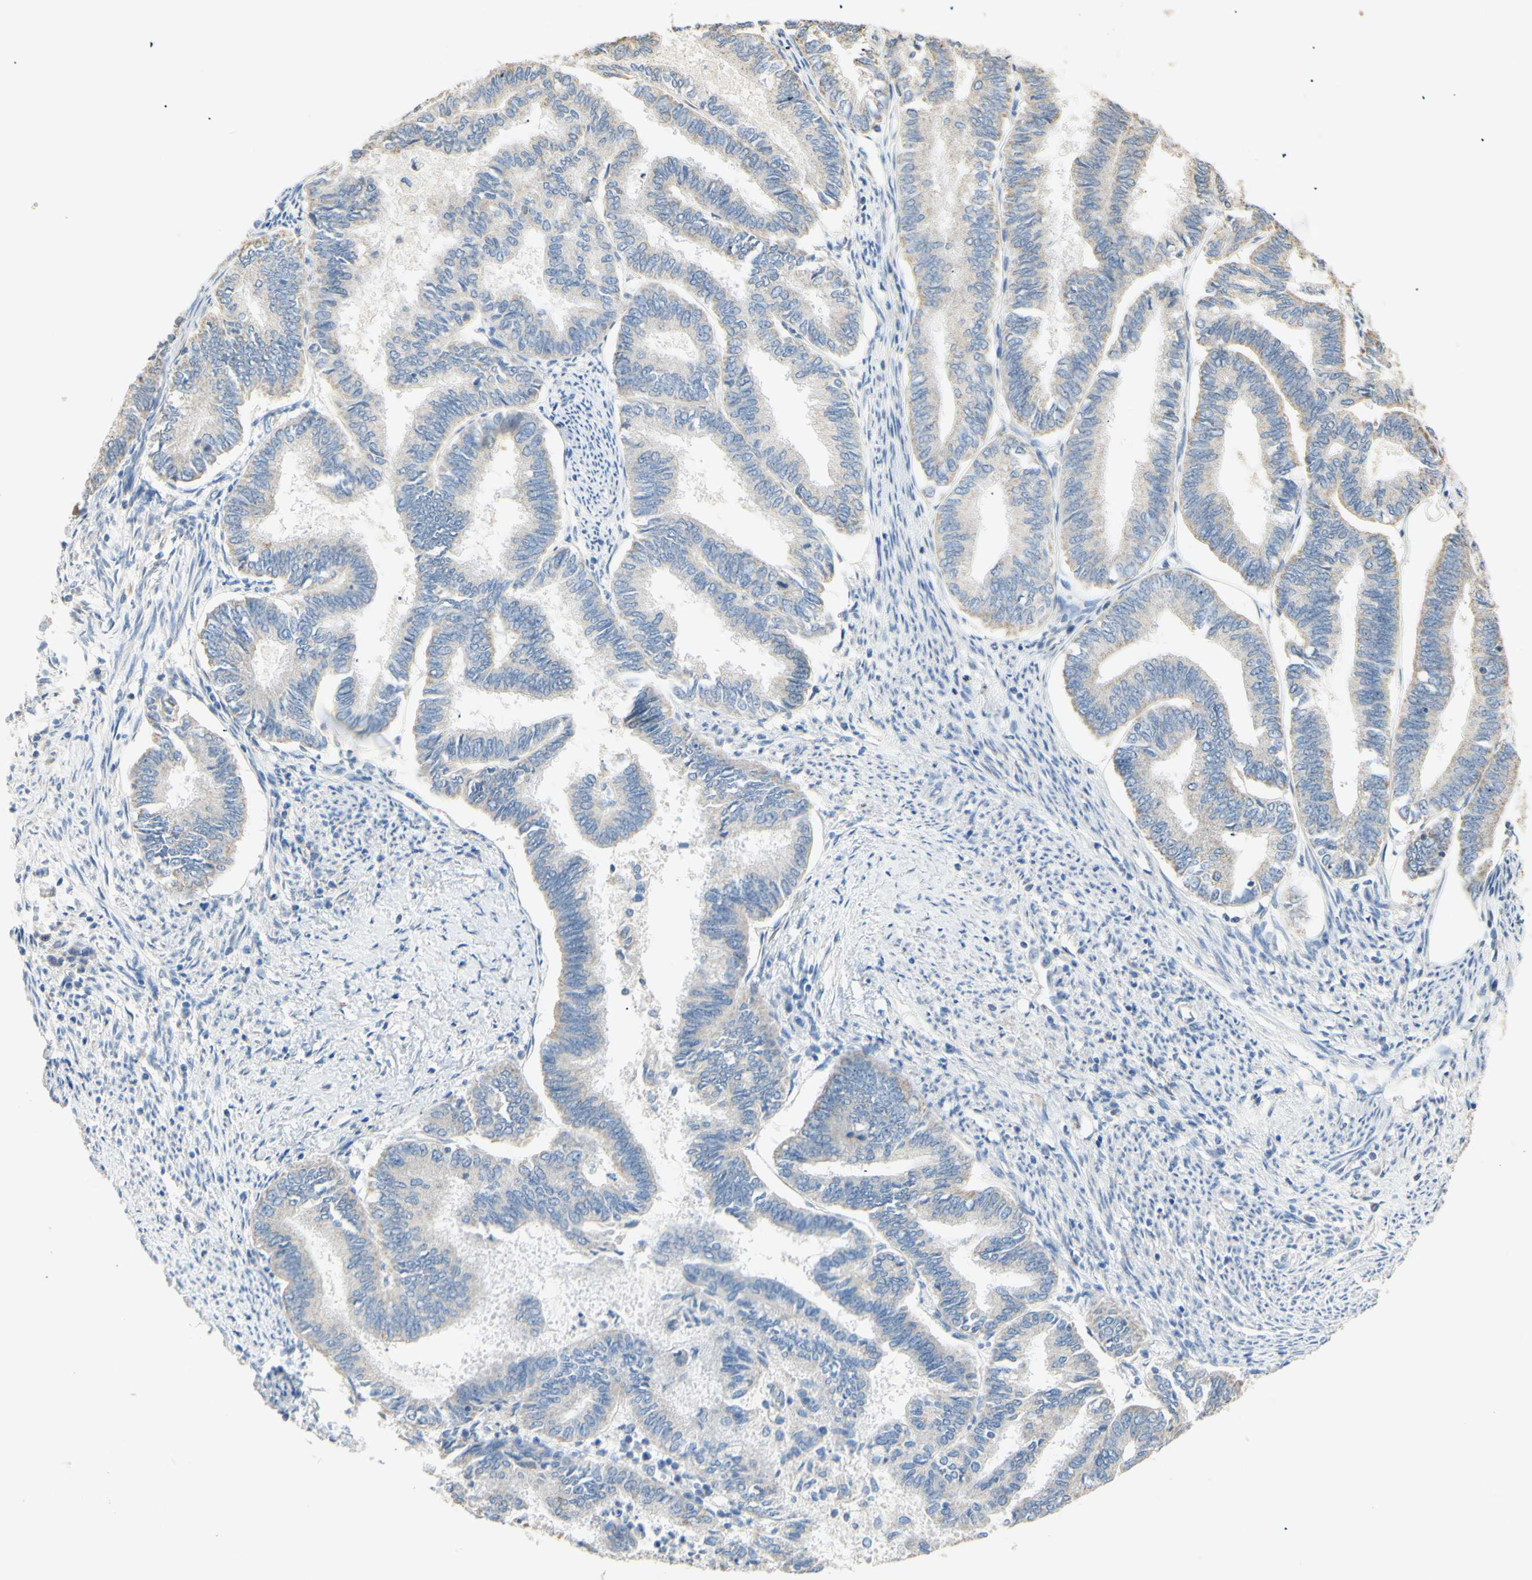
{"staining": {"intensity": "weak", "quantity": "<25%", "location": "cytoplasmic/membranous"}, "tissue": "endometrial cancer", "cell_type": "Tumor cells", "image_type": "cancer", "snomed": [{"axis": "morphology", "description": "Adenocarcinoma, NOS"}, {"axis": "topography", "description": "Endometrium"}], "caption": "Immunohistochemistry micrograph of endometrial adenocarcinoma stained for a protein (brown), which shows no expression in tumor cells.", "gene": "PTGIS", "patient": {"sex": "female", "age": 86}}